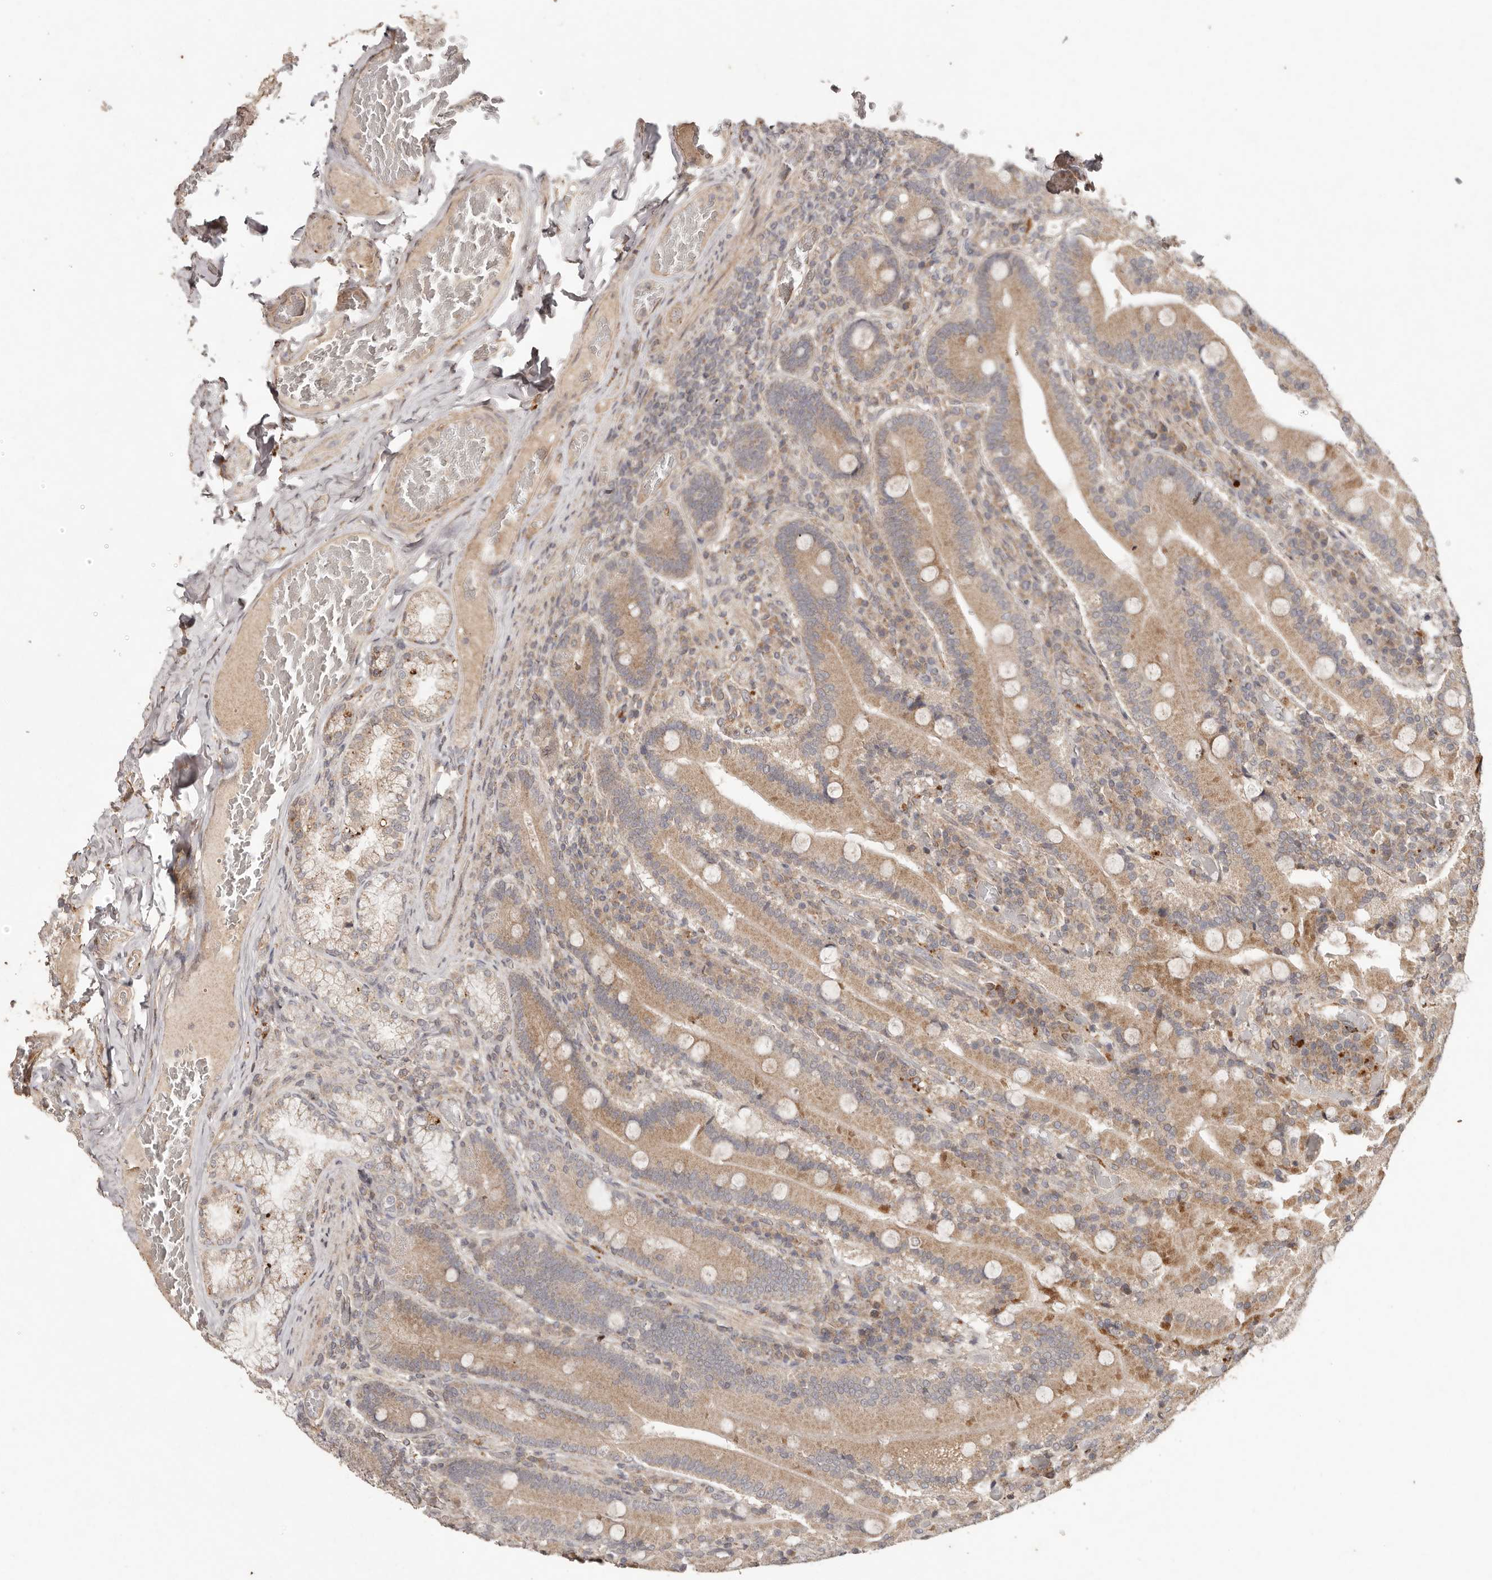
{"staining": {"intensity": "moderate", "quantity": ">75%", "location": "cytoplasmic/membranous"}, "tissue": "duodenum", "cell_type": "Glandular cells", "image_type": "normal", "snomed": [{"axis": "morphology", "description": "Normal tissue, NOS"}, {"axis": "topography", "description": "Duodenum"}], "caption": "A photomicrograph showing moderate cytoplasmic/membranous staining in approximately >75% of glandular cells in unremarkable duodenum, as visualized by brown immunohistochemical staining.", "gene": "PLOD2", "patient": {"sex": "female", "age": 62}}